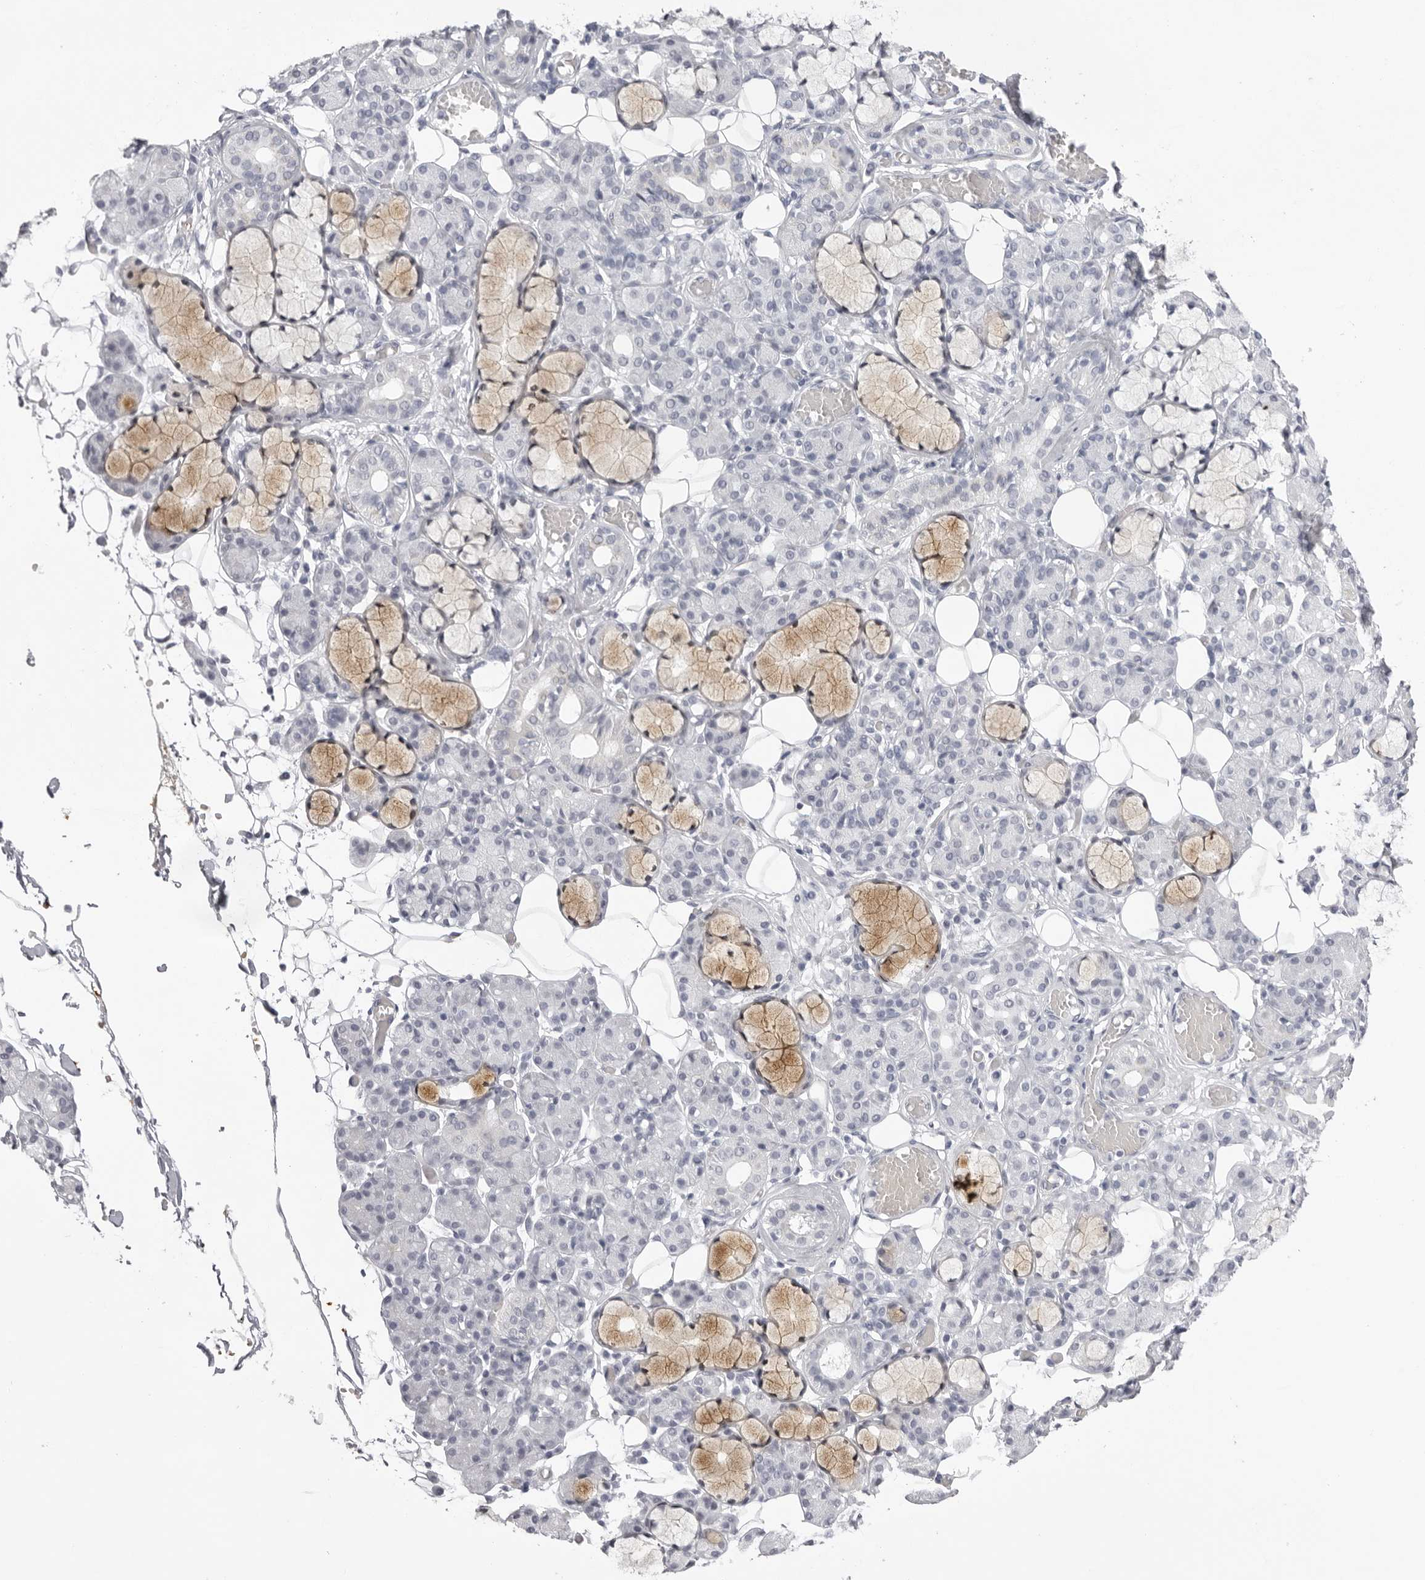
{"staining": {"intensity": "moderate", "quantity": "<25%", "location": "cytoplasmic/membranous"}, "tissue": "salivary gland", "cell_type": "Glandular cells", "image_type": "normal", "snomed": [{"axis": "morphology", "description": "Normal tissue, NOS"}, {"axis": "topography", "description": "Salivary gland"}], "caption": "High-power microscopy captured an immunohistochemistry (IHC) histopathology image of unremarkable salivary gland, revealing moderate cytoplasmic/membranous positivity in about <25% of glandular cells.", "gene": "SPTA1", "patient": {"sex": "male", "age": 63}}